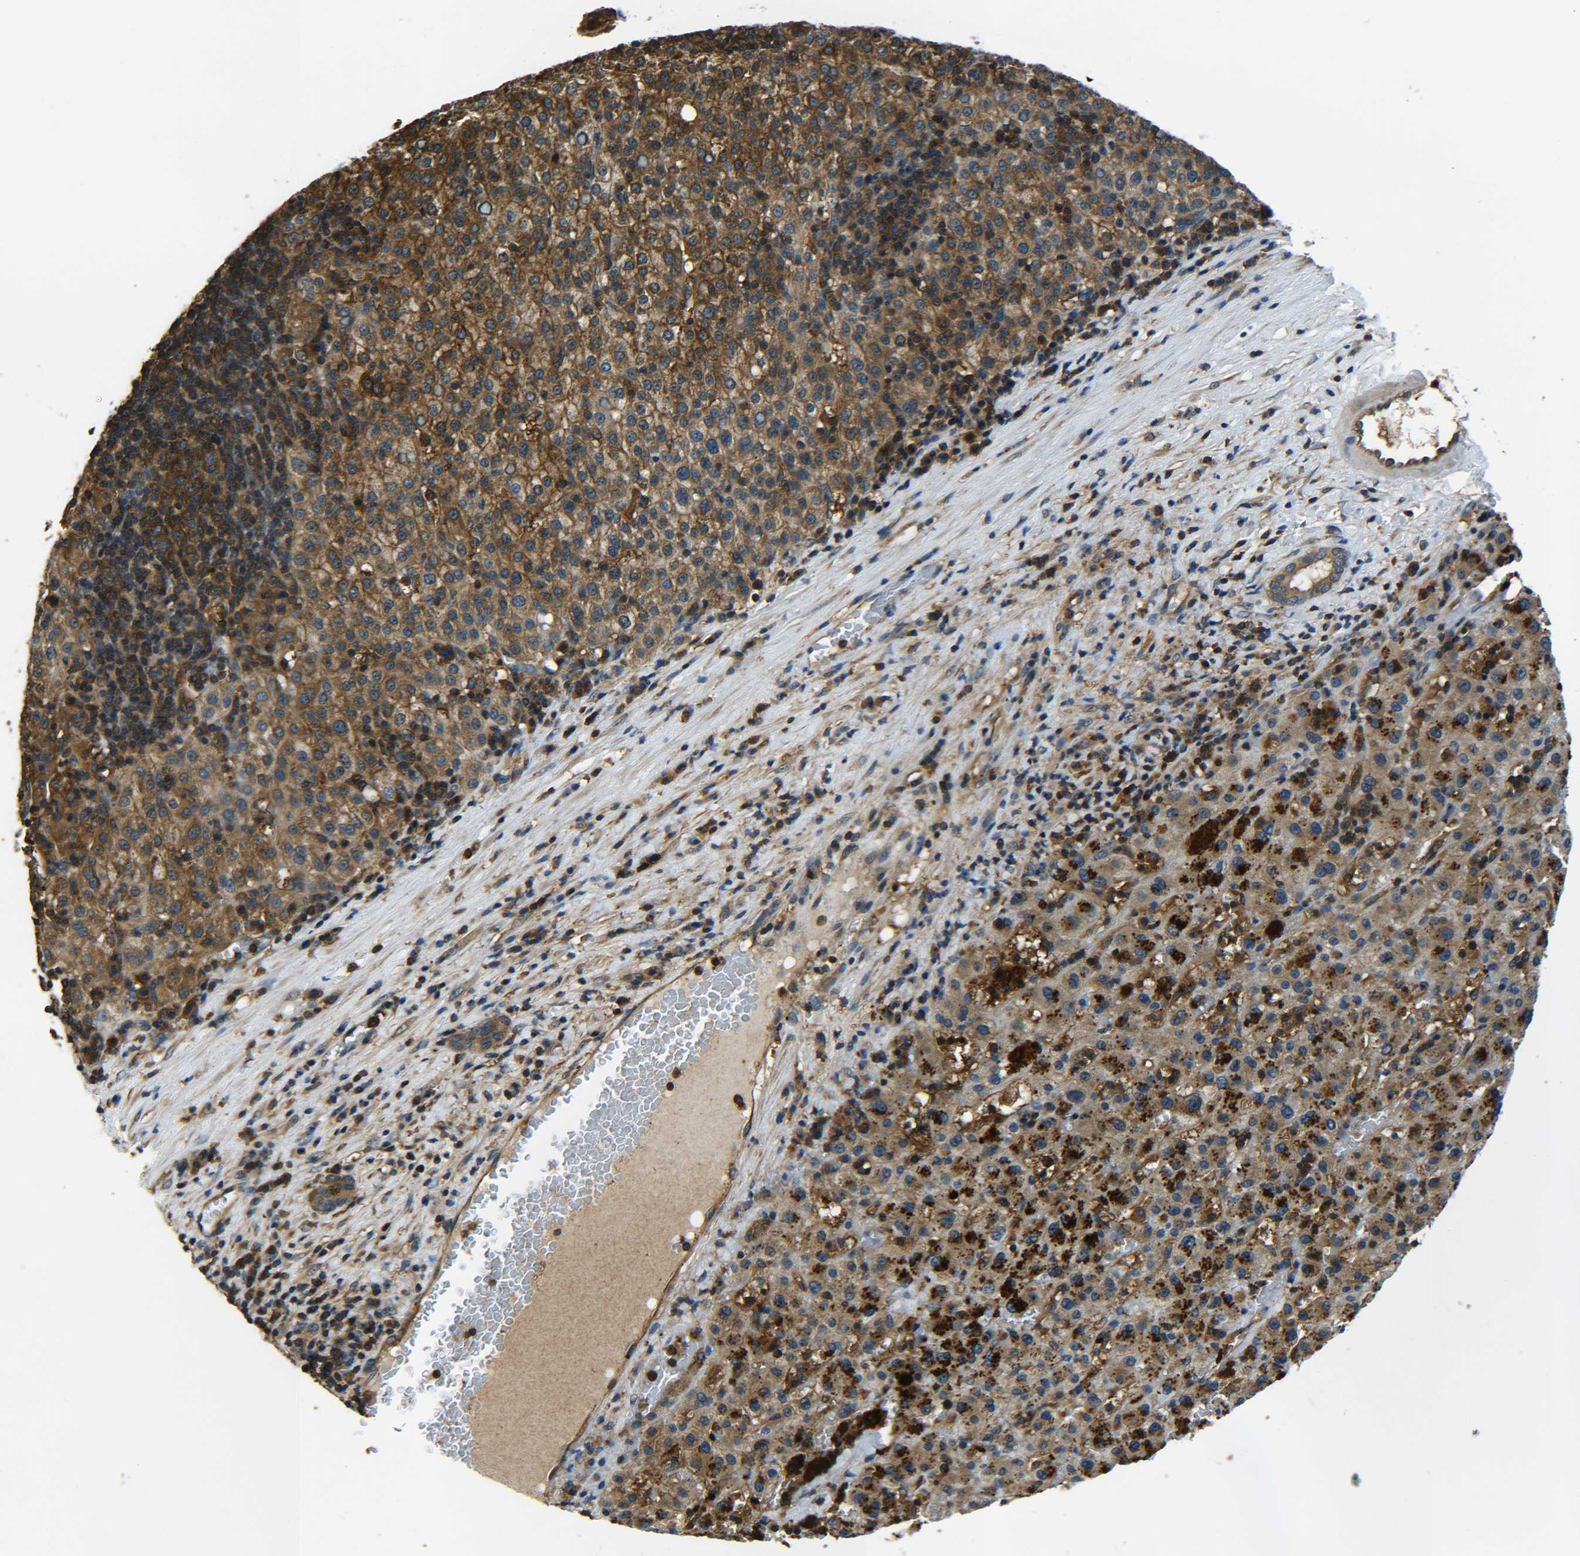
{"staining": {"intensity": "moderate", "quantity": ">75%", "location": "cytoplasmic/membranous"}, "tissue": "liver cancer", "cell_type": "Tumor cells", "image_type": "cancer", "snomed": [{"axis": "morphology", "description": "Carcinoma, Hepatocellular, NOS"}, {"axis": "topography", "description": "Liver"}], "caption": "High-magnification brightfield microscopy of liver cancer (hepatocellular carcinoma) stained with DAB (3,3'-diaminobenzidine) (brown) and counterstained with hematoxylin (blue). tumor cells exhibit moderate cytoplasmic/membranous expression is present in approximately>75% of cells.", "gene": "PREB", "patient": {"sex": "female", "age": 58}}